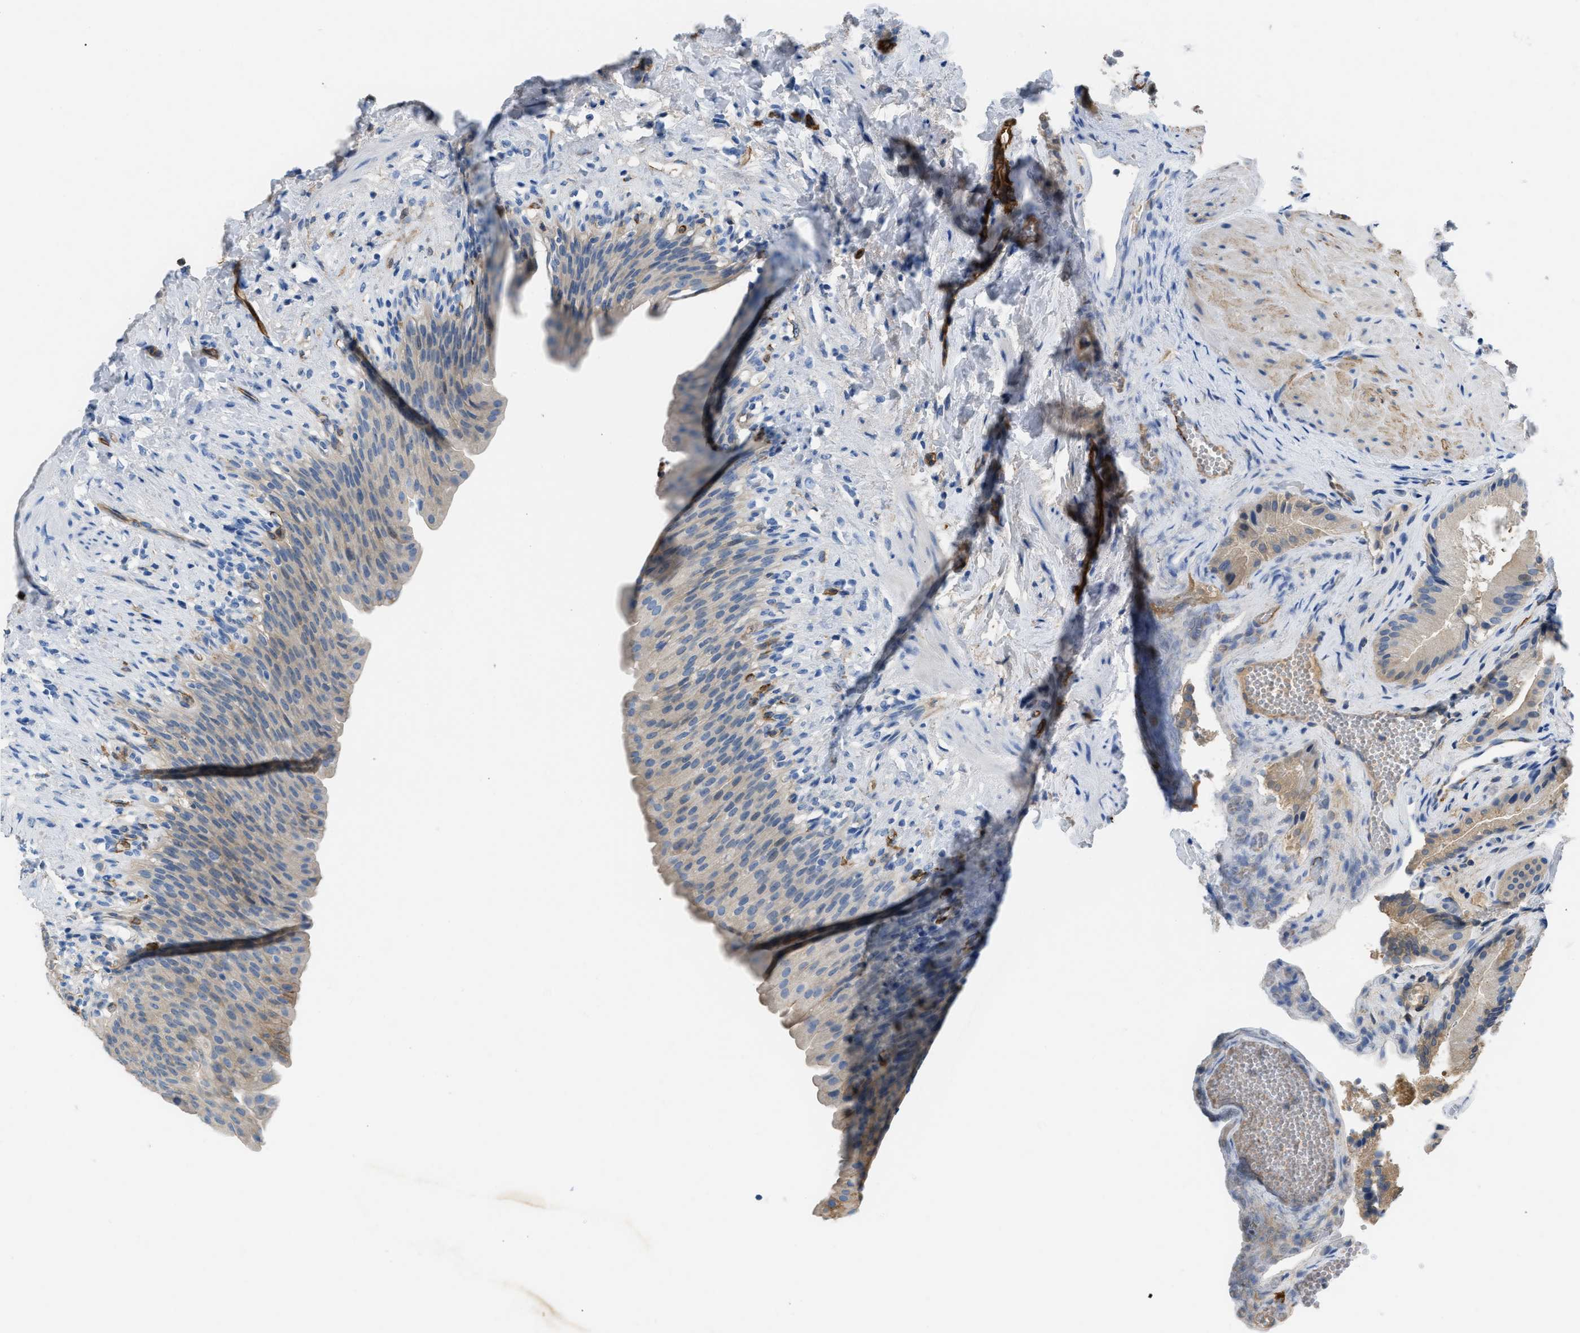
{"staining": {"intensity": "weak", "quantity": "<25%", "location": "cytoplasmic/membranous,nuclear"}, "tissue": "gallbladder", "cell_type": "Glandular cells", "image_type": "normal", "snomed": [{"axis": "morphology", "description": "Normal tissue, NOS"}, {"axis": "topography", "description": "Gallbladder"}], "caption": "A high-resolution photomicrograph shows immunohistochemistry (IHC) staining of benign gallbladder, which exhibits no significant positivity in glandular cells.", "gene": "SPEG", "patient": {"sex": "male", "age": 49}}